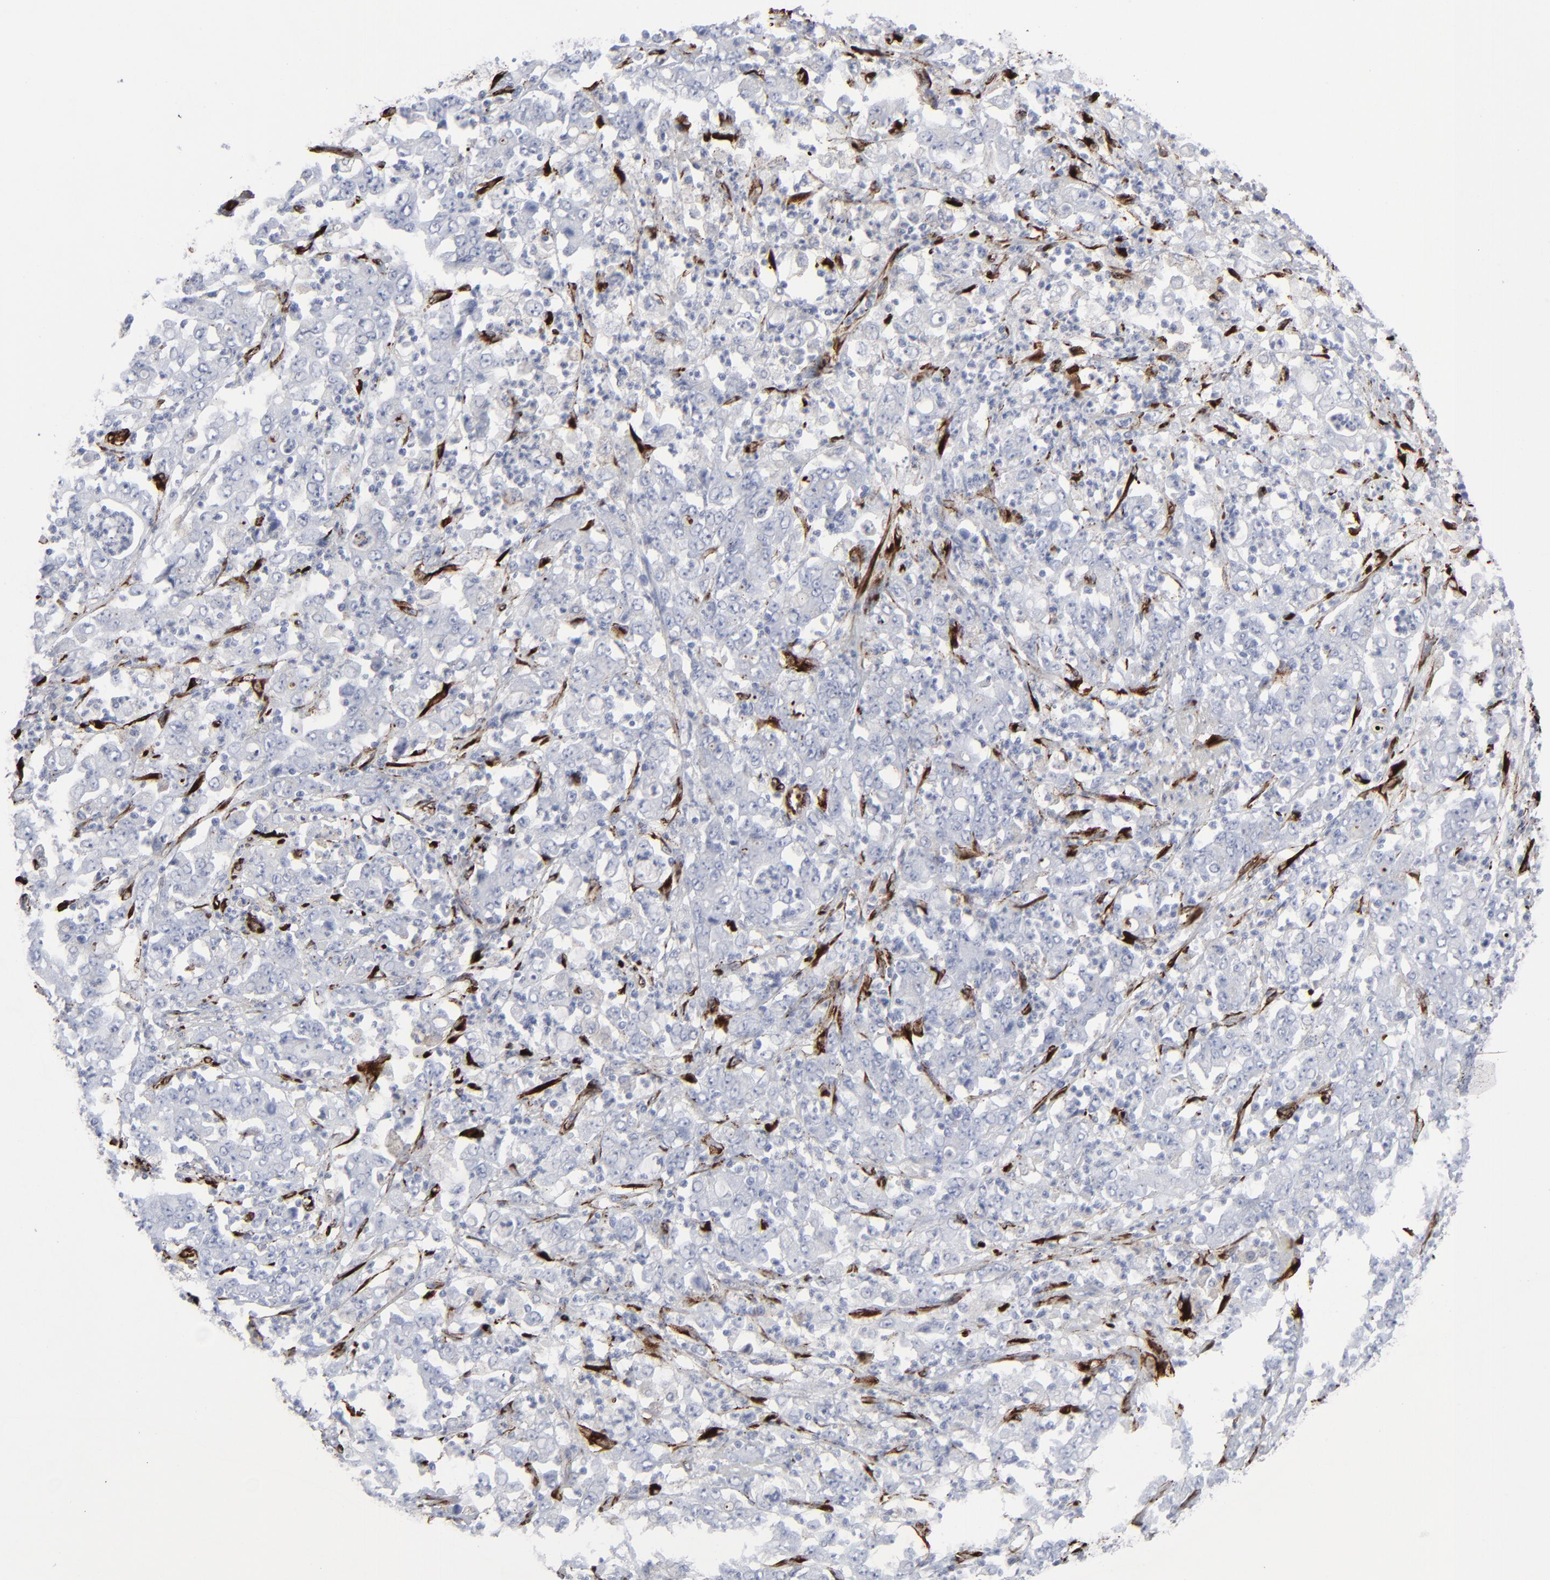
{"staining": {"intensity": "negative", "quantity": "none", "location": "none"}, "tissue": "stomach cancer", "cell_type": "Tumor cells", "image_type": "cancer", "snomed": [{"axis": "morphology", "description": "Adenocarcinoma, NOS"}, {"axis": "topography", "description": "Stomach, lower"}], "caption": "The immunohistochemistry (IHC) image has no significant staining in tumor cells of stomach cancer tissue.", "gene": "SPARC", "patient": {"sex": "female", "age": 71}}